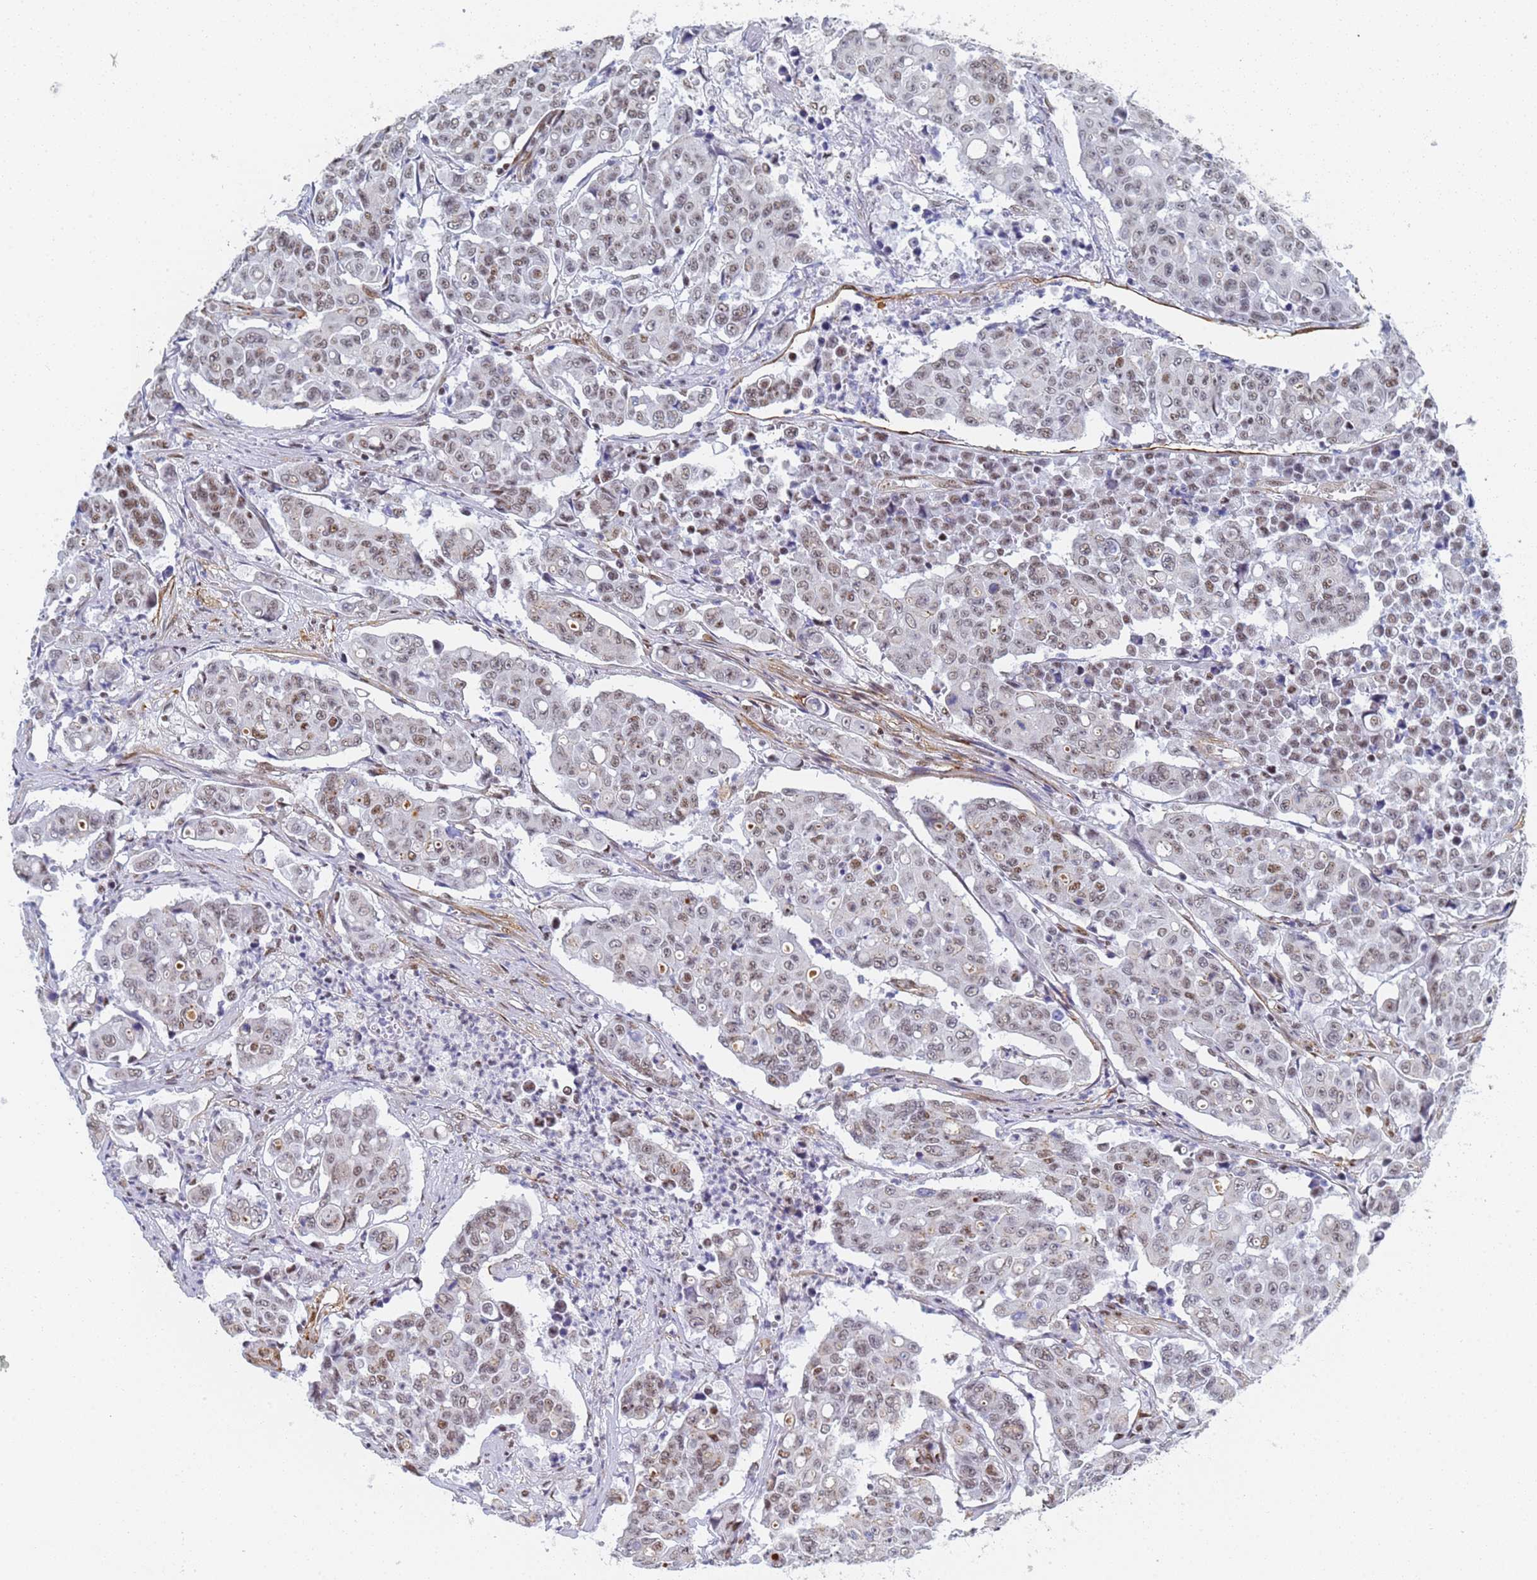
{"staining": {"intensity": "moderate", "quantity": "25%-75%", "location": "nuclear"}, "tissue": "colorectal cancer", "cell_type": "Tumor cells", "image_type": "cancer", "snomed": [{"axis": "morphology", "description": "Adenocarcinoma, NOS"}, {"axis": "topography", "description": "Colon"}], "caption": "Protein staining displays moderate nuclear expression in about 25%-75% of tumor cells in adenocarcinoma (colorectal).", "gene": "PRRT4", "patient": {"sex": "male", "age": 51}}